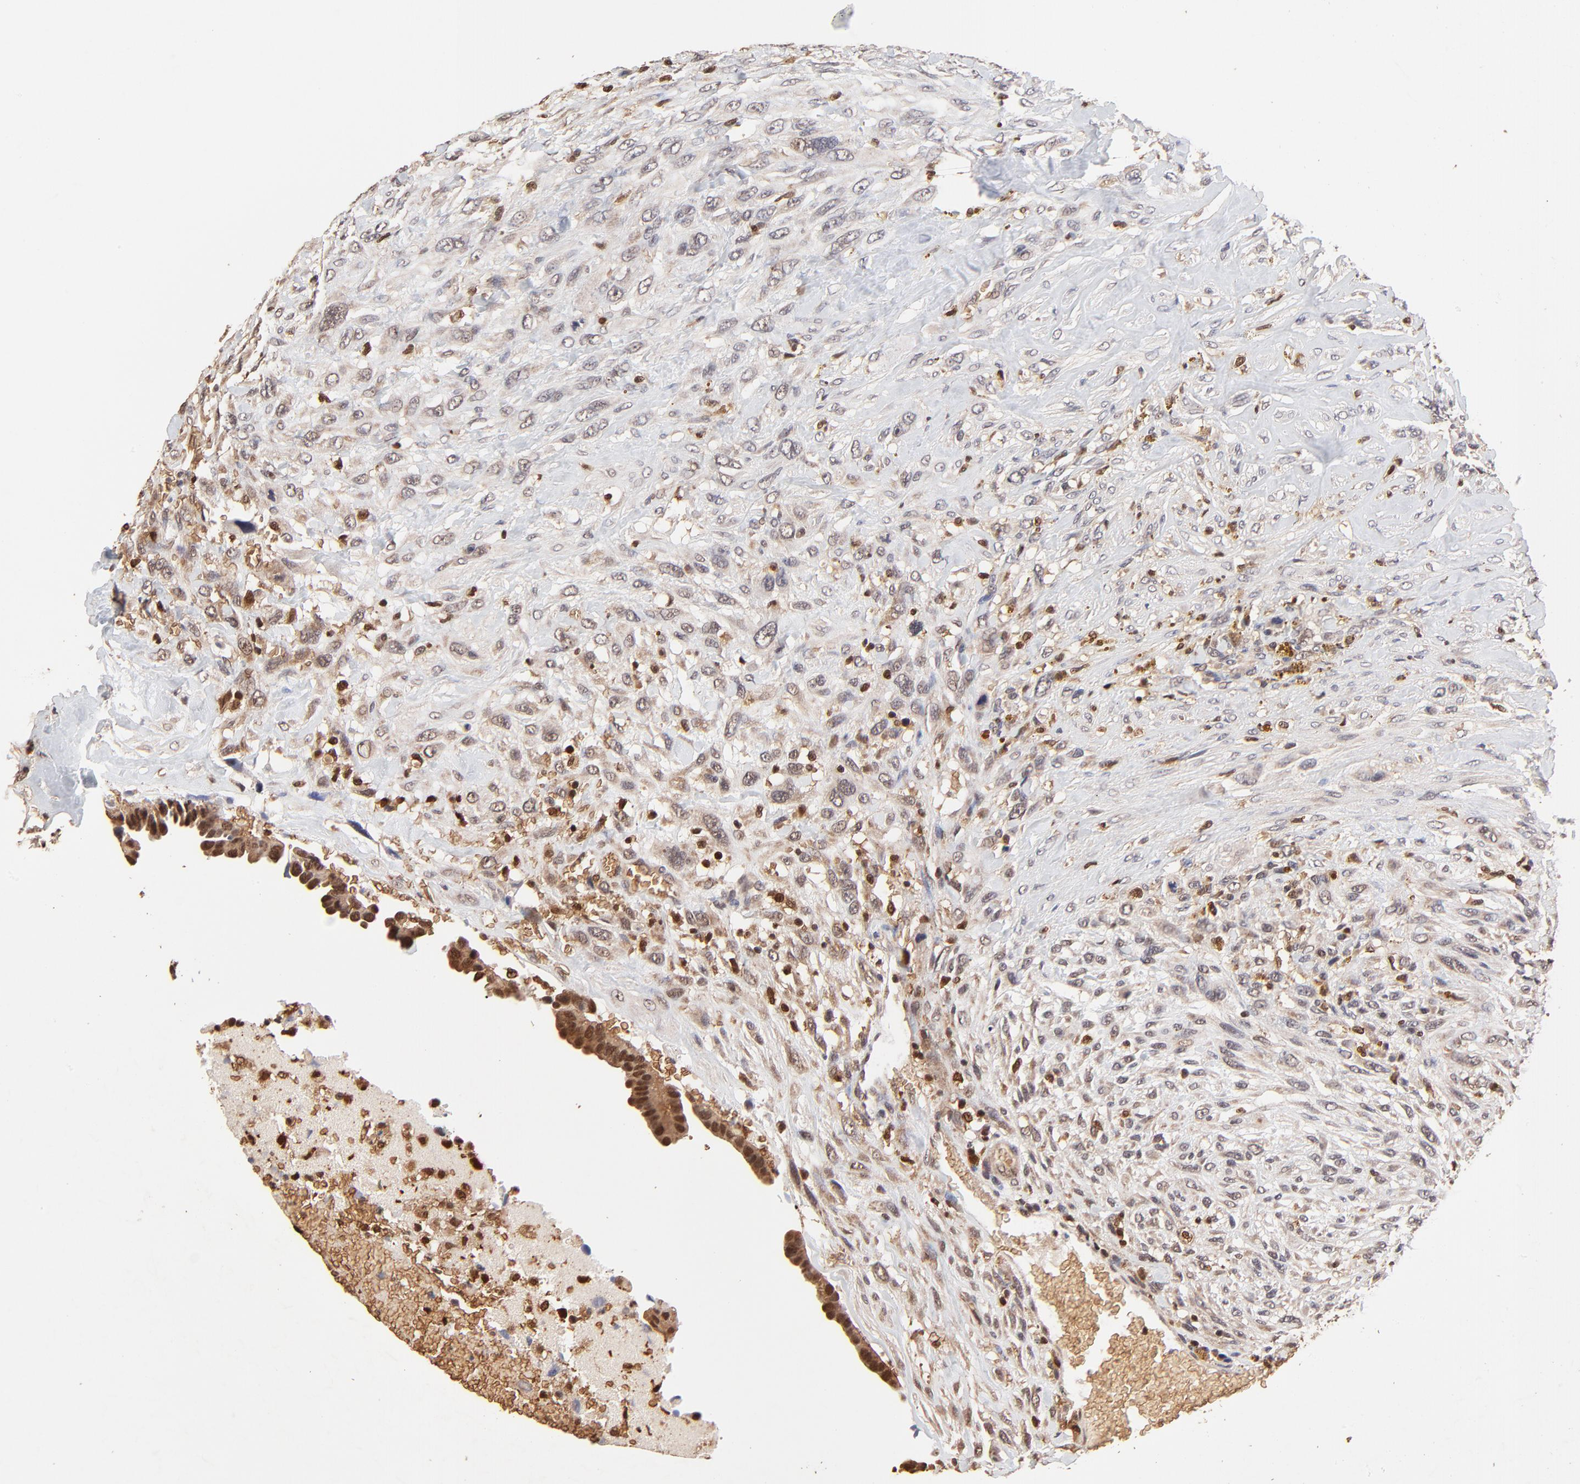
{"staining": {"intensity": "weak", "quantity": "25%-75%", "location": "cytoplasmic/membranous,nuclear"}, "tissue": "breast cancer", "cell_type": "Tumor cells", "image_type": "cancer", "snomed": [{"axis": "morphology", "description": "Neoplasm, malignant, NOS"}, {"axis": "topography", "description": "Breast"}], "caption": "IHC histopathology image of neoplastic tissue: breast malignant neoplasm stained using IHC displays low levels of weak protein expression localized specifically in the cytoplasmic/membranous and nuclear of tumor cells, appearing as a cytoplasmic/membranous and nuclear brown color.", "gene": "CASP1", "patient": {"sex": "female", "age": 50}}